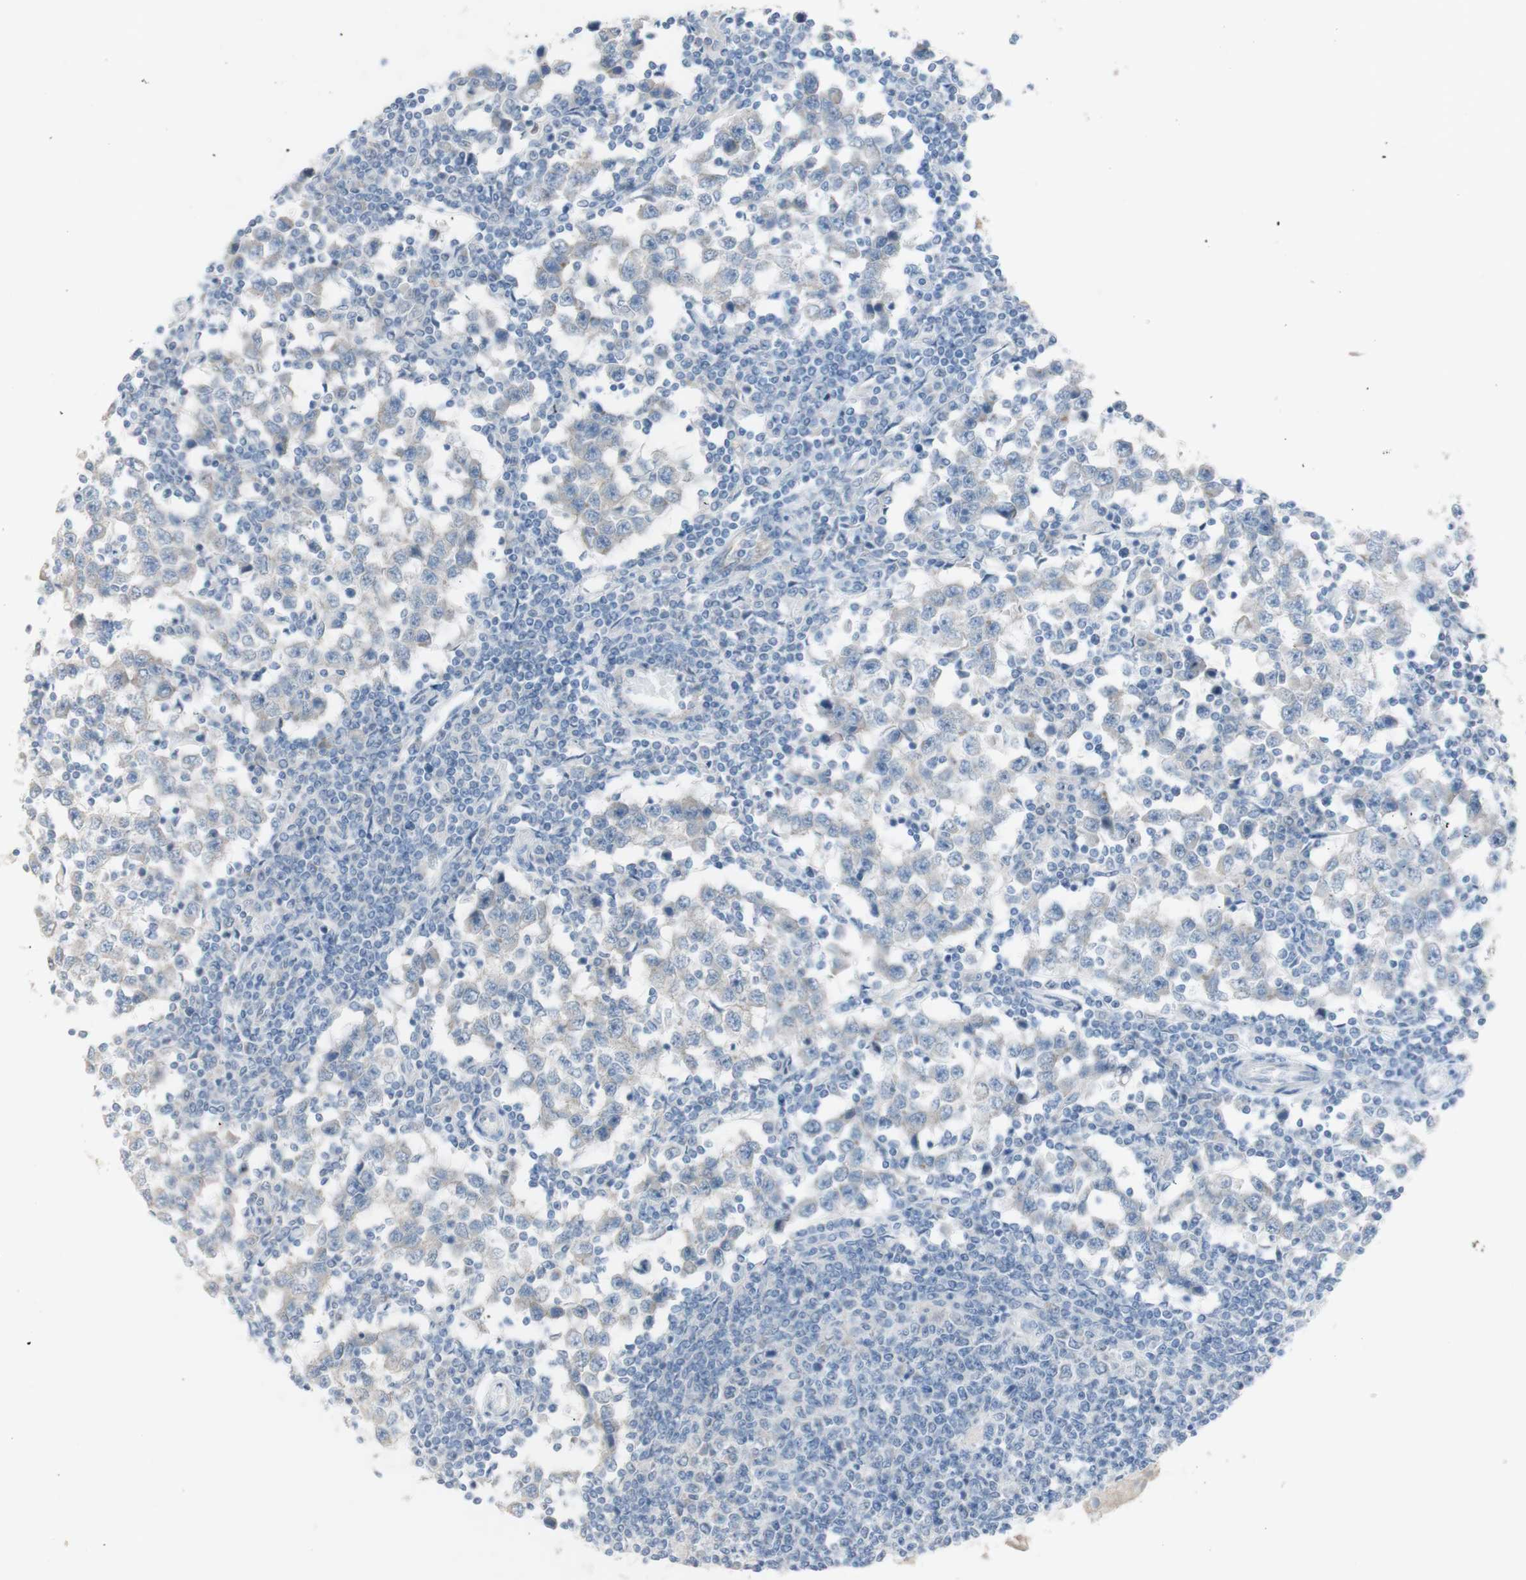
{"staining": {"intensity": "negative", "quantity": "none", "location": "none"}, "tissue": "testis cancer", "cell_type": "Tumor cells", "image_type": "cancer", "snomed": [{"axis": "morphology", "description": "Seminoma, NOS"}, {"axis": "topography", "description": "Testis"}], "caption": "Histopathology image shows no significant protein expression in tumor cells of testis cancer.", "gene": "ART3", "patient": {"sex": "male", "age": 65}}